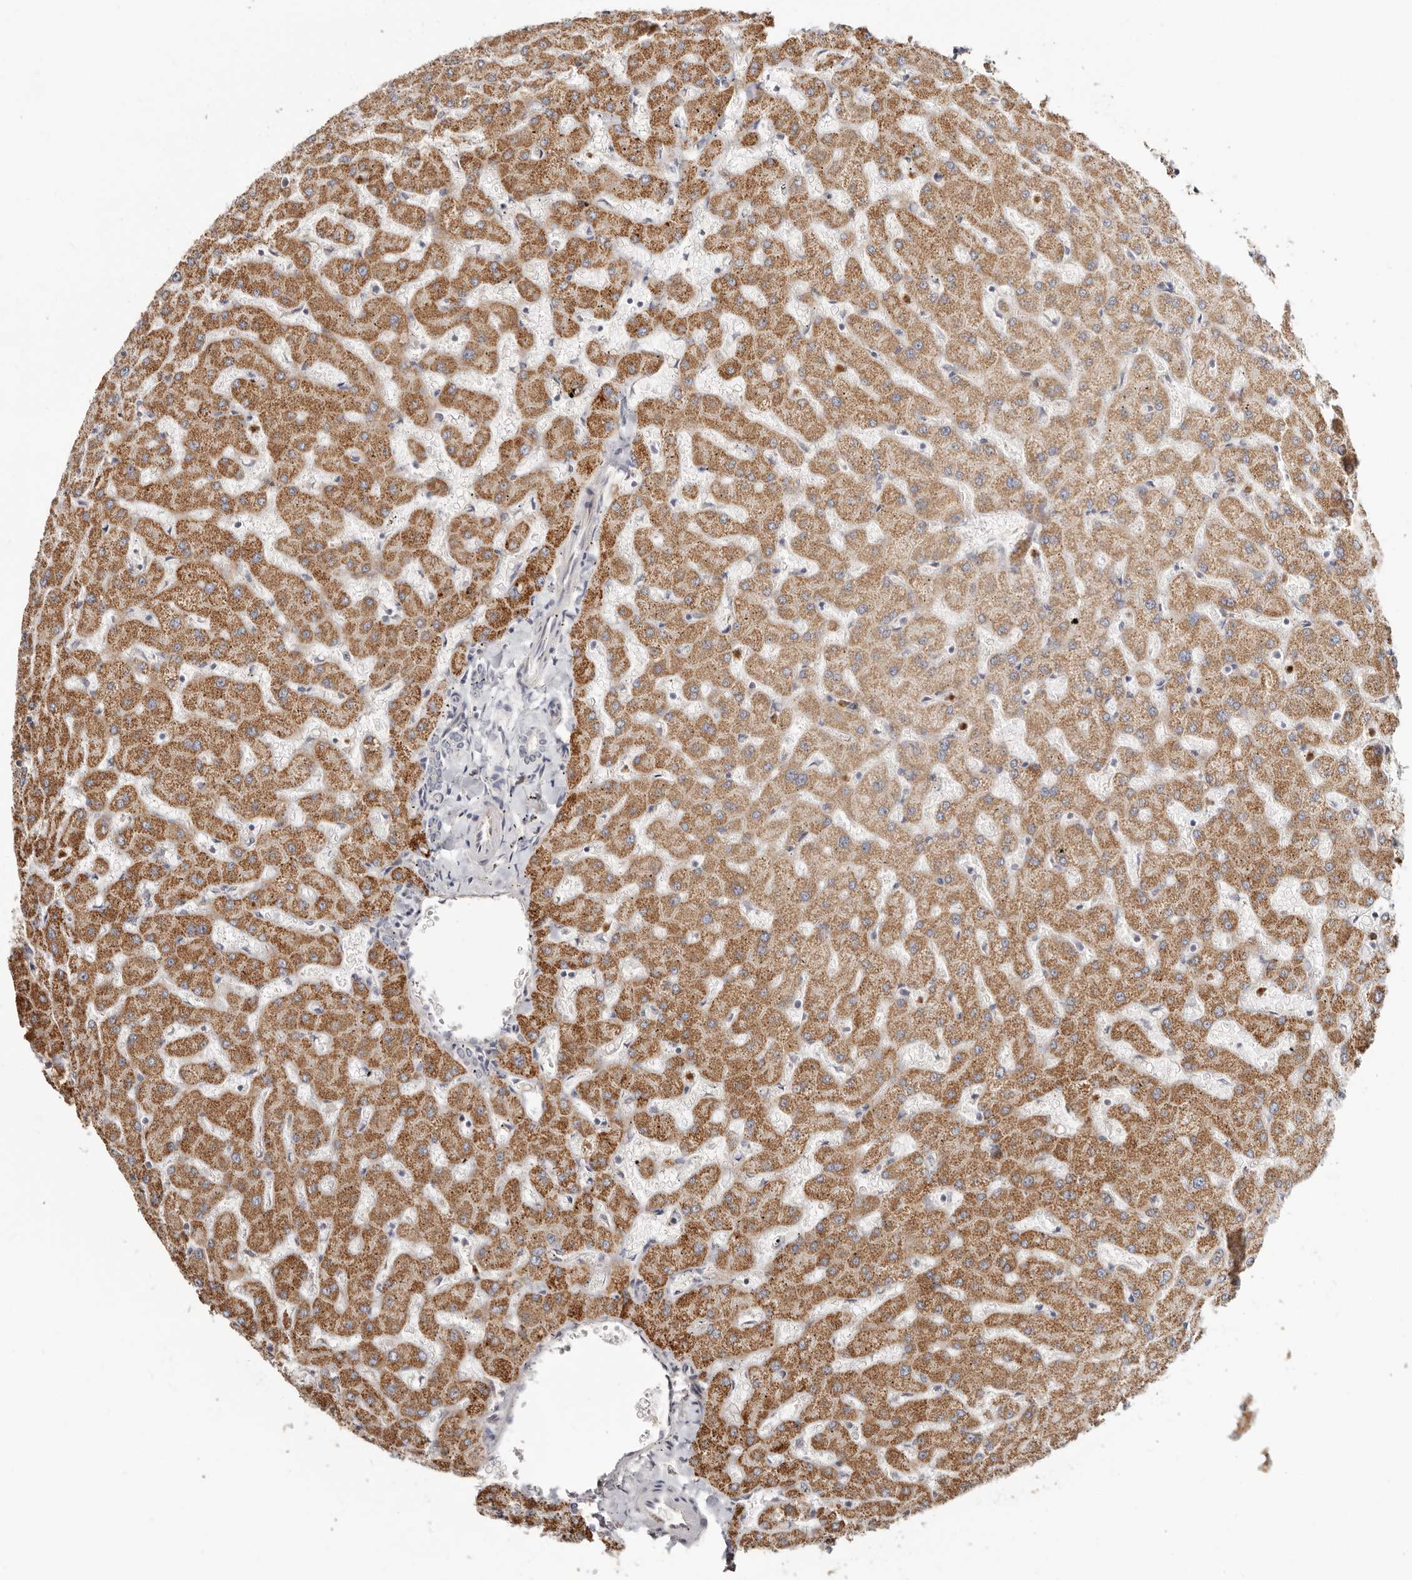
{"staining": {"intensity": "negative", "quantity": "none", "location": "none"}, "tissue": "liver", "cell_type": "Cholangiocytes", "image_type": "normal", "snomed": [{"axis": "morphology", "description": "Normal tissue, NOS"}, {"axis": "topography", "description": "Liver"}], "caption": "There is no significant staining in cholangiocytes of liver.", "gene": "BCL2L15", "patient": {"sex": "female", "age": 63}}